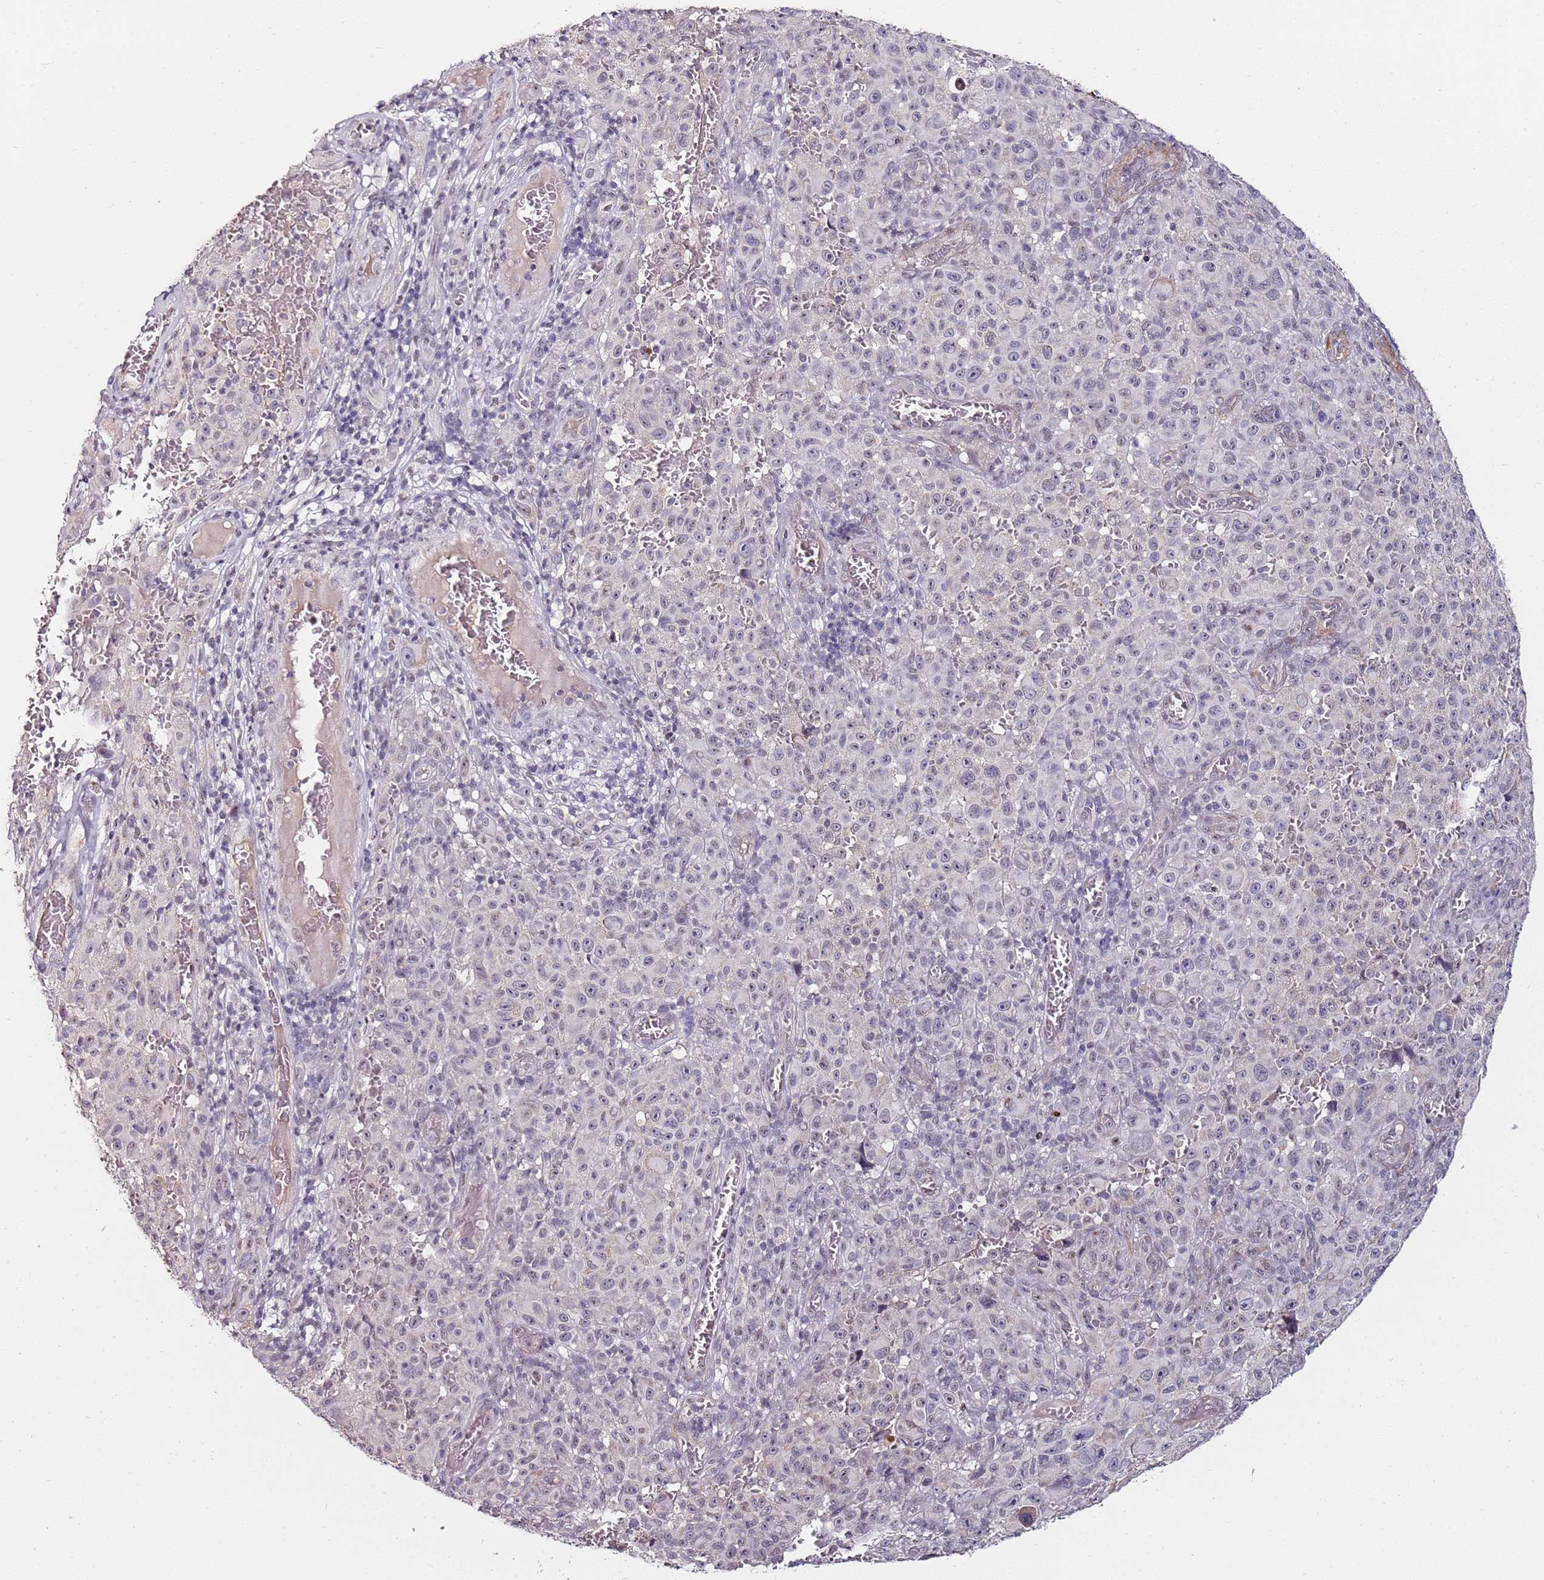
{"staining": {"intensity": "negative", "quantity": "none", "location": "none"}, "tissue": "melanoma", "cell_type": "Tumor cells", "image_type": "cancer", "snomed": [{"axis": "morphology", "description": "Malignant melanoma, NOS"}, {"axis": "topography", "description": "Skin"}], "caption": "Histopathology image shows no significant protein expression in tumor cells of melanoma.", "gene": "DUSP28", "patient": {"sex": "female", "age": 82}}